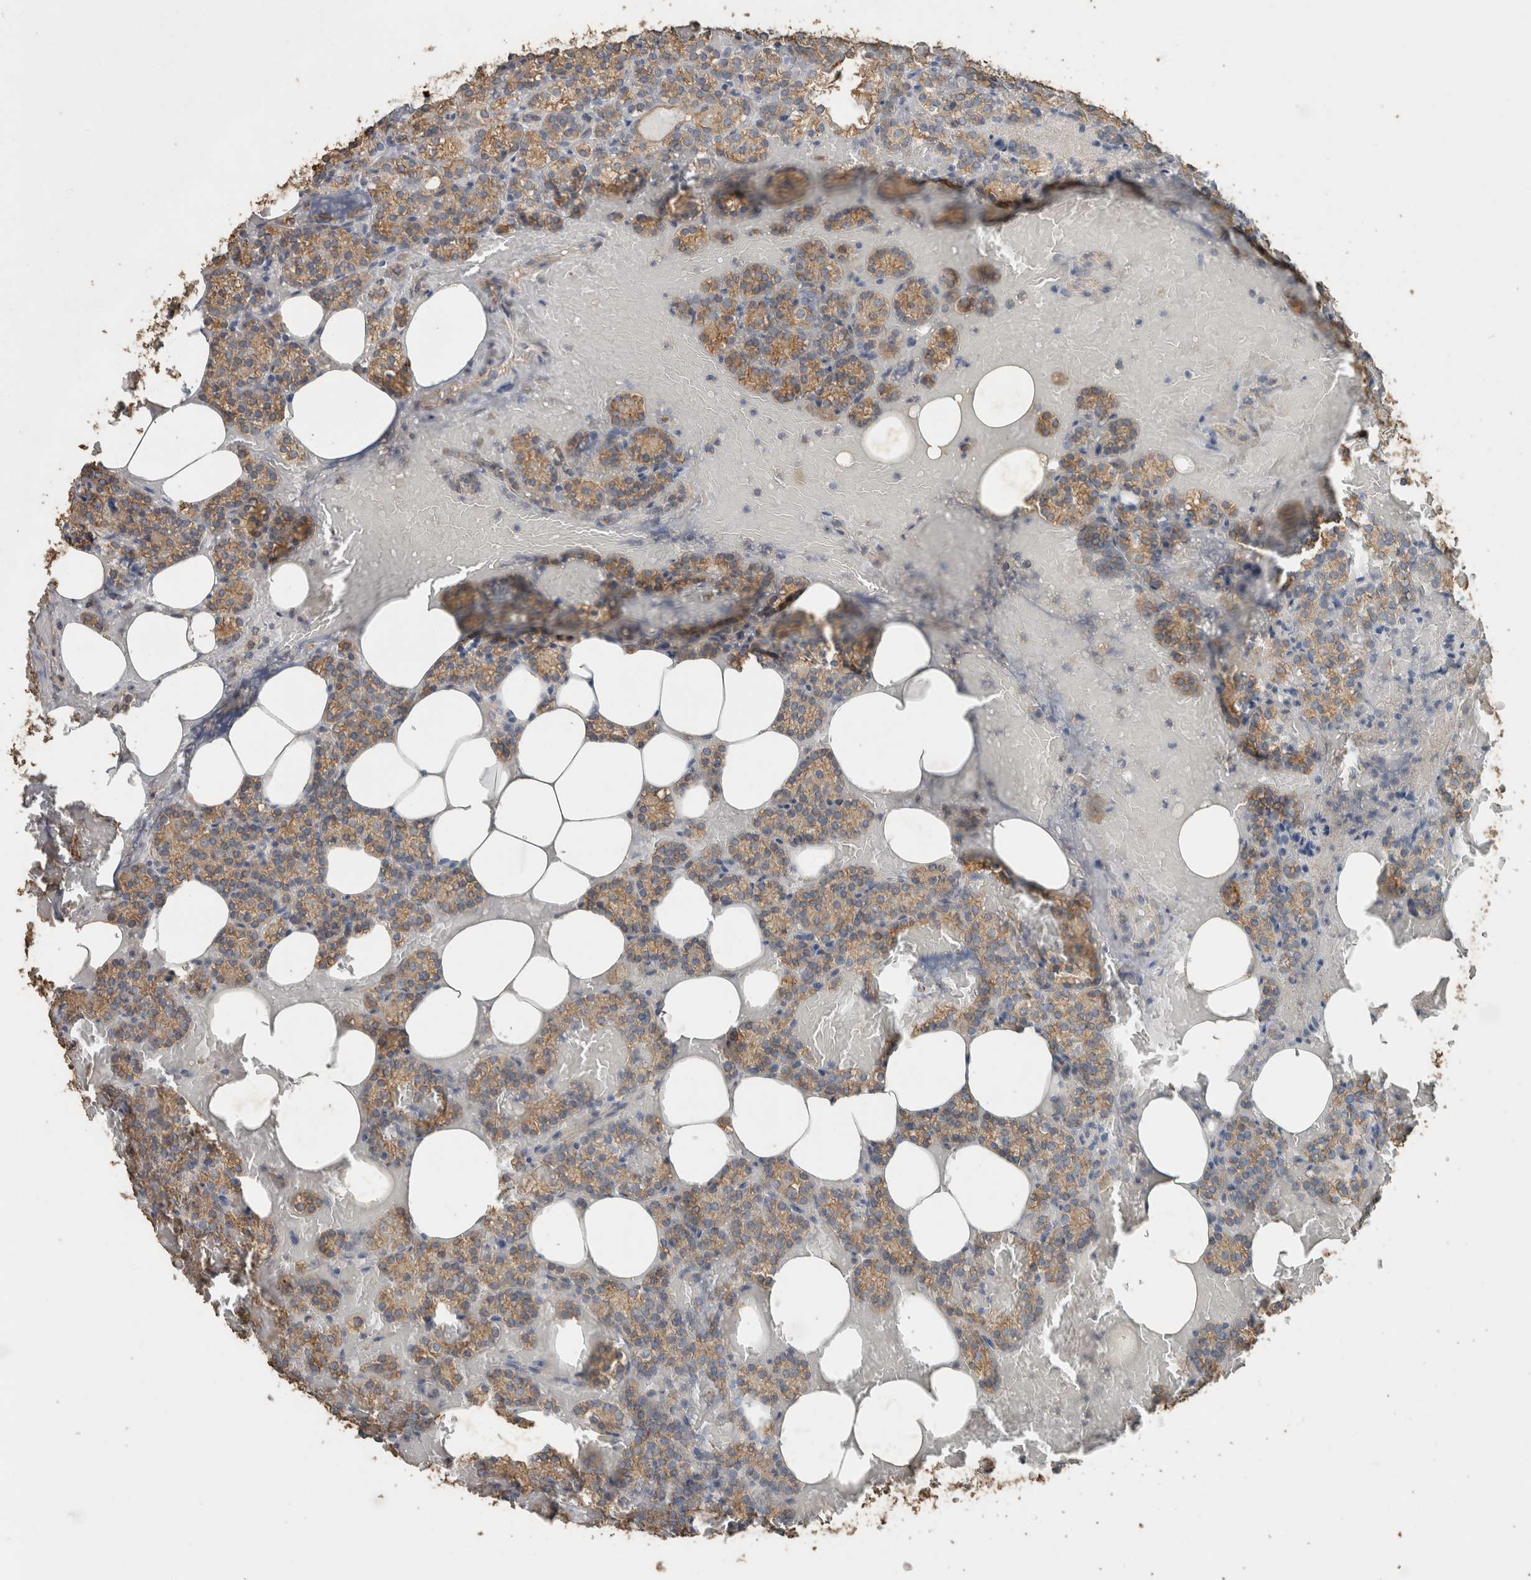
{"staining": {"intensity": "moderate", "quantity": ">75%", "location": "cytoplasmic/membranous"}, "tissue": "parathyroid gland", "cell_type": "Glandular cells", "image_type": "normal", "snomed": [{"axis": "morphology", "description": "Normal tissue, NOS"}, {"axis": "topography", "description": "Parathyroid gland"}], "caption": "This is a histology image of IHC staining of unremarkable parathyroid gland, which shows moderate staining in the cytoplasmic/membranous of glandular cells.", "gene": "ACVR2B", "patient": {"sex": "female", "age": 78}}